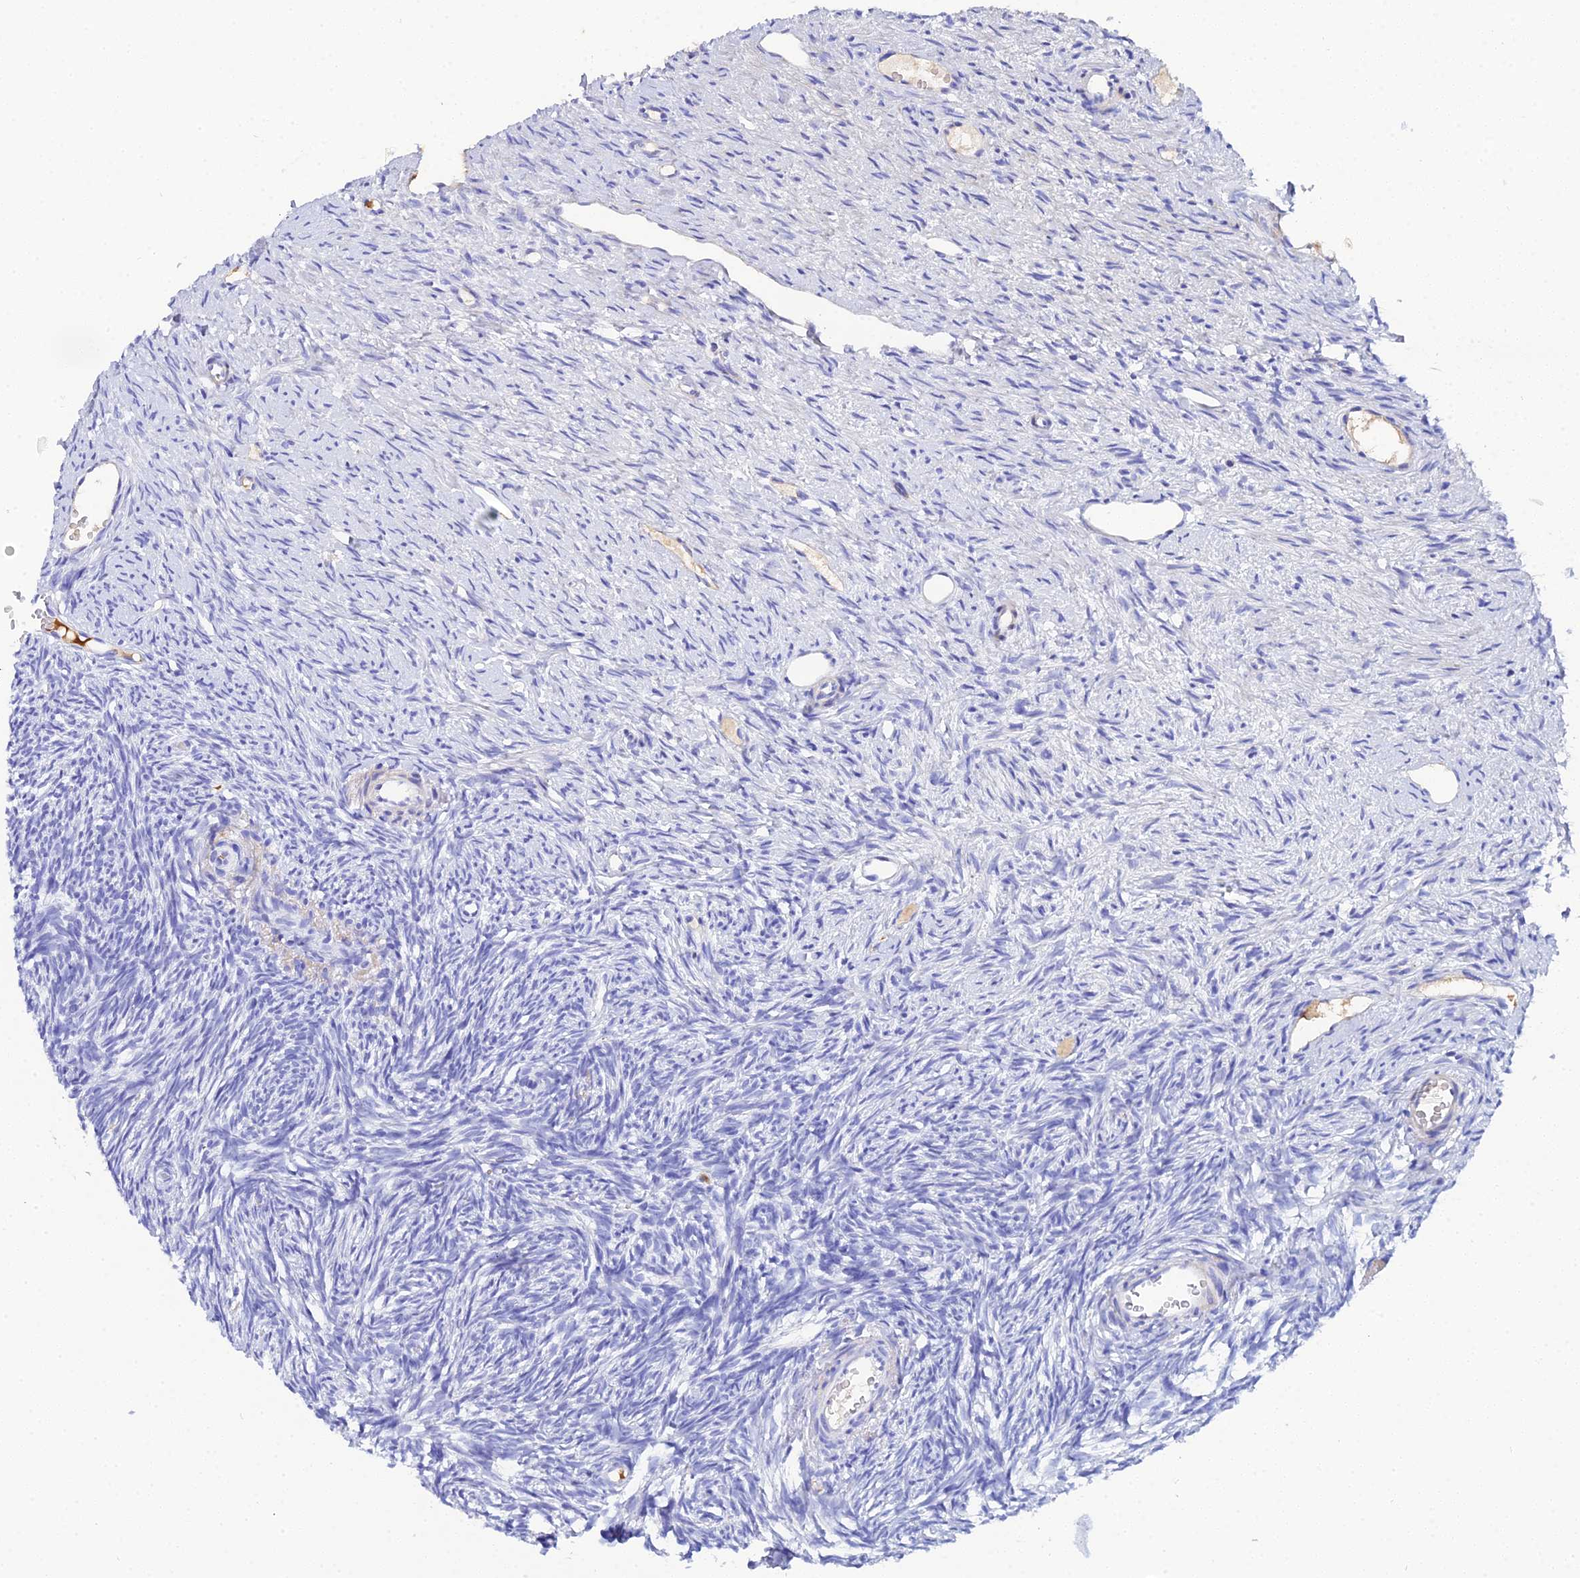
{"staining": {"intensity": "negative", "quantity": "none", "location": "none"}, "tissue": "ovary", "cell_type": "Ovarian stroma cells", "image_type": "normal", "snomed": [{"axis": "morphology", "description": "Normal tissue, NOS"}, {"axis": "topography", "description": "Ovary"}], "caption": "Immunohistochemical staining of benign ovary reveals no significant expression in ovarian stroma cells. (DAB (3,3'-diaminobenzidine) immunohistochemistry (IHC) visualized using brightfield microscopy, high magnification).", "gene": "CELA3A", "patient": {"sex": "female", "age": 51}}